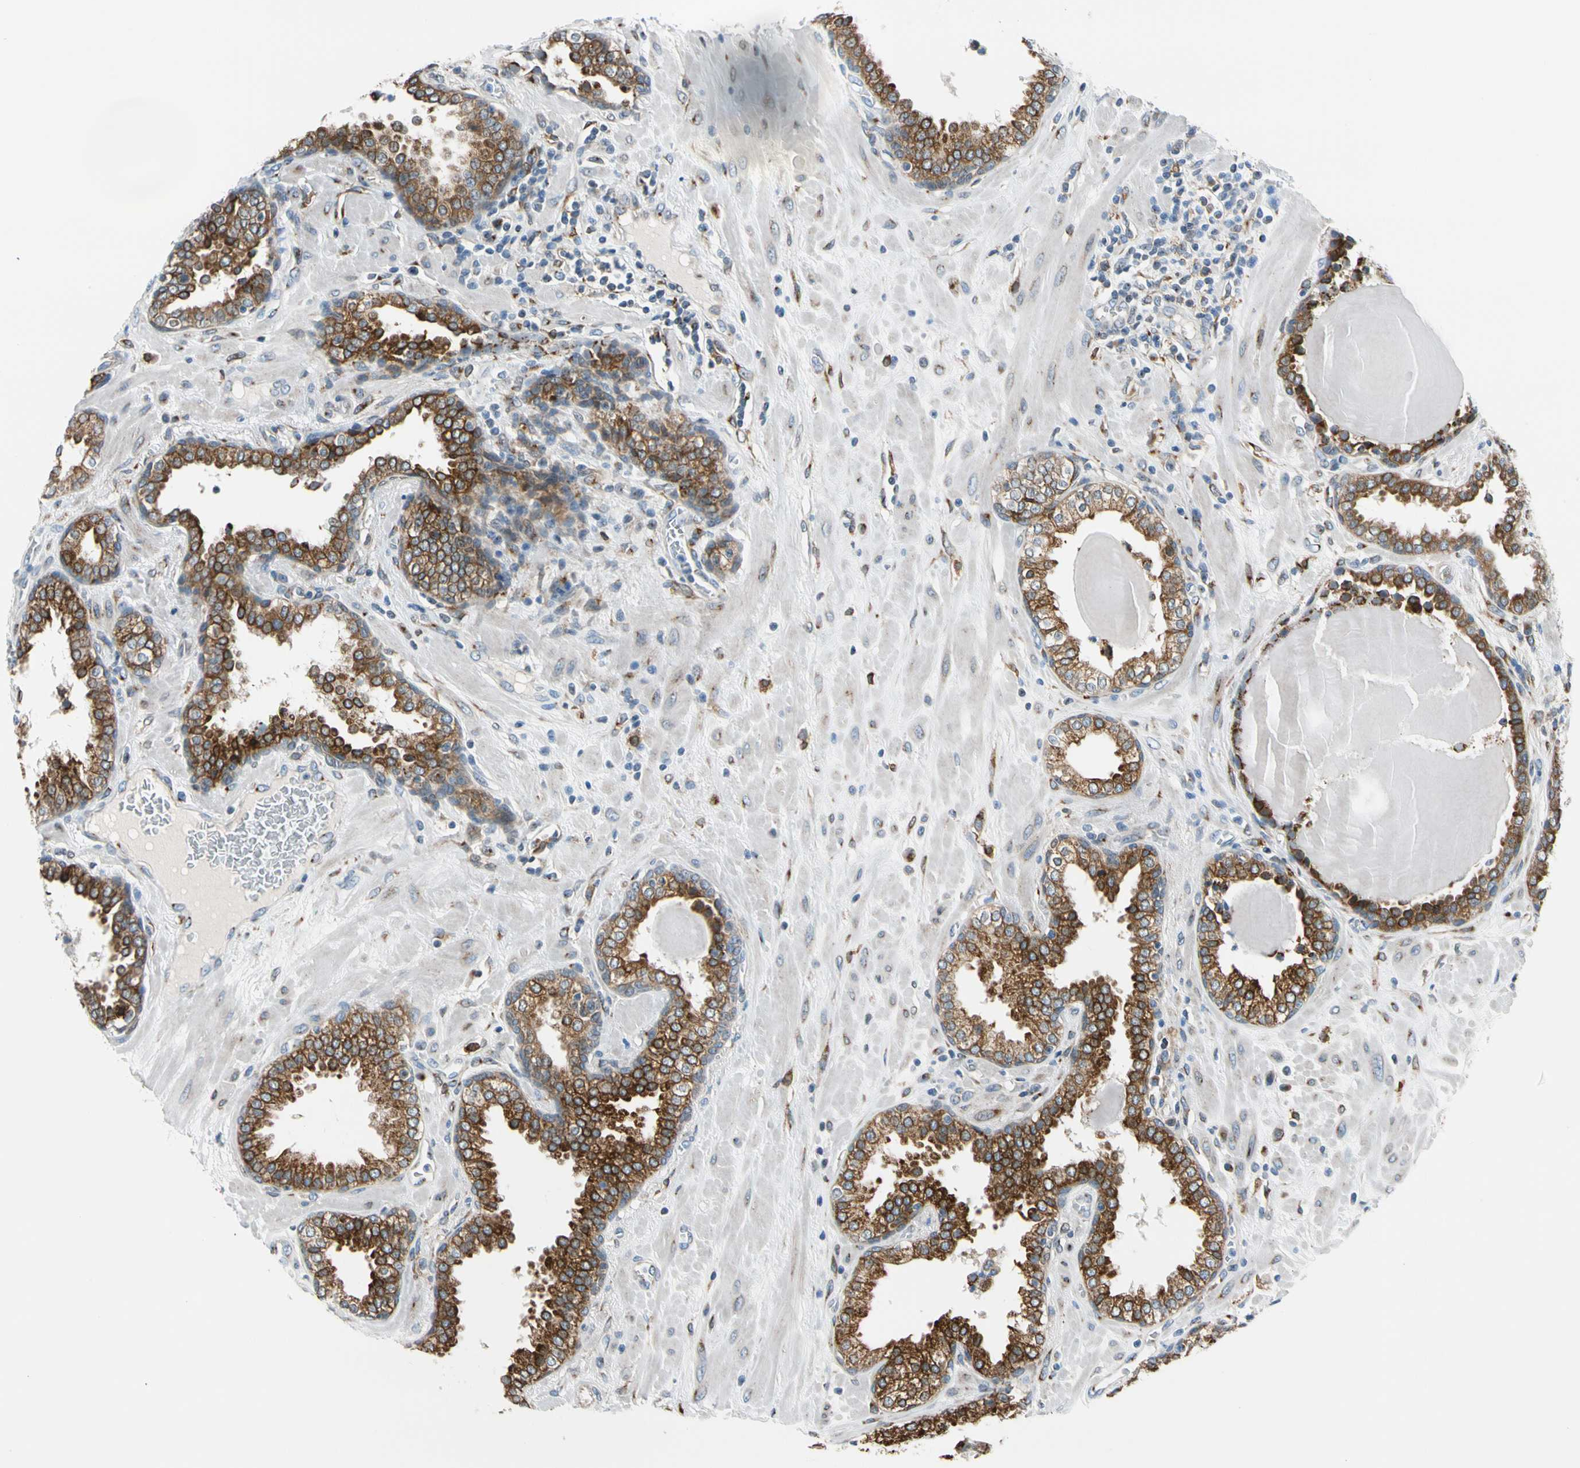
{"staining": {"intensity": "strong", "quantity": ">75%", "location": "cytoplasmic/membranous"}, "tissue": "prostate", "cell_type": "Glandular cells", "image_type": "normal", "snomed": [{"axis": "morphology", "description": "Normal tissue, NOS"}, {"axis": "topography", "description": "Prostate"}], "caption": "DAB (3,3'-diaminobenzidine) immunohistochemical staining of normal human prostate displays strong cytoplasmic/membranous protein staining in about >75% of glandular cells. (brown staining indicates protein expression, while blue staining denotes nuclei).", "gene": "NUCB1", "patient": {"sex": "male", "age": 51}}